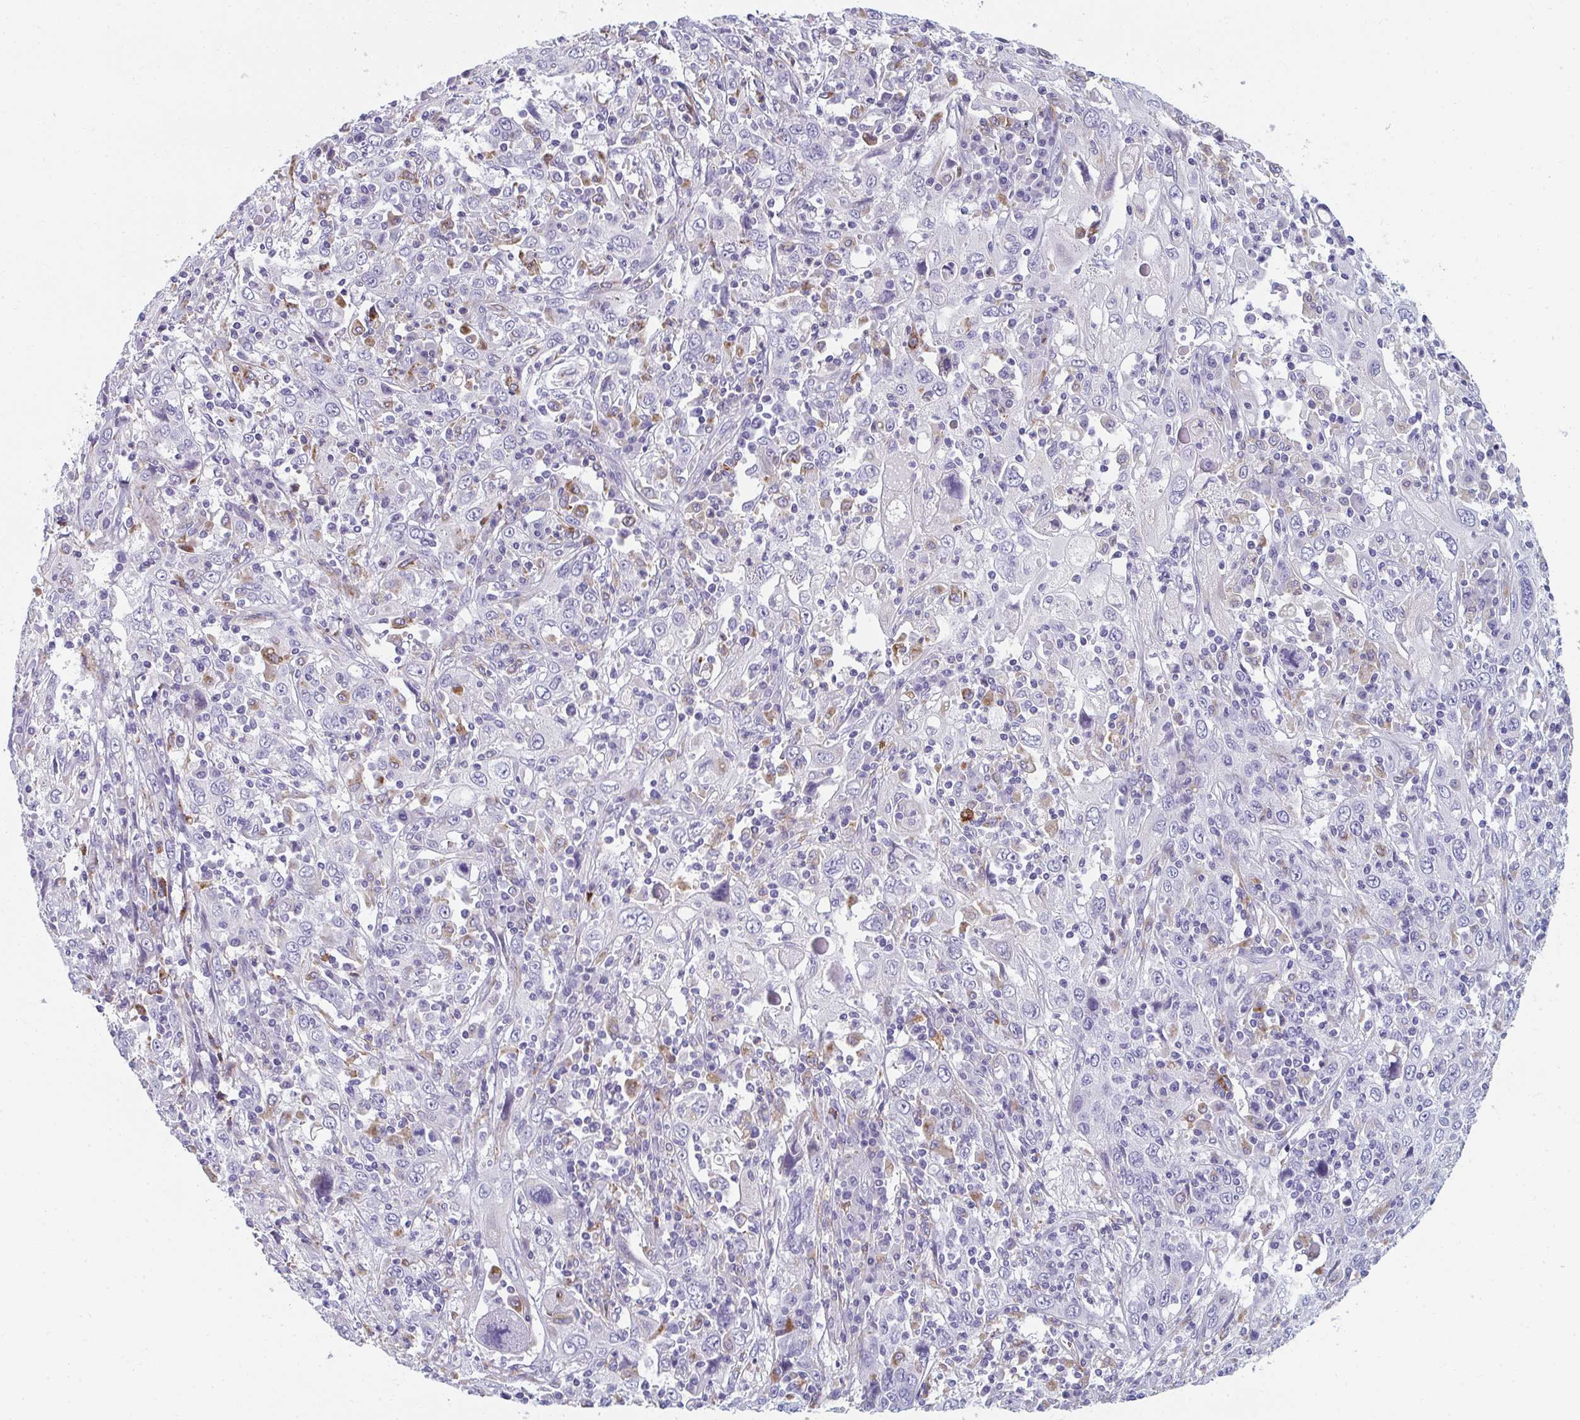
{"staining": {"intensity": "negative", "quantity": "none", "location": "none"}, "tissue": "cervical cancer", "cell_type": "Tumor cells", "image_type": "cancer", "snomed": [{"axis": "morphology", "description": "Squamous cell carcinoma, NOS"}, {"axis": "topography", "description": "Cervix"}], "caption": "There is no significant expression in tumor cells of cervical cancer. (Stains: DAB (3,3'-diaminobenzidine) immunohistochemistry (IHC) with hematoxylin counter stain, Microscopy: brightfield microscopy at high magnification).", "gene": "EIF1AD", "patient": {"sex": "female", "age": 46}}